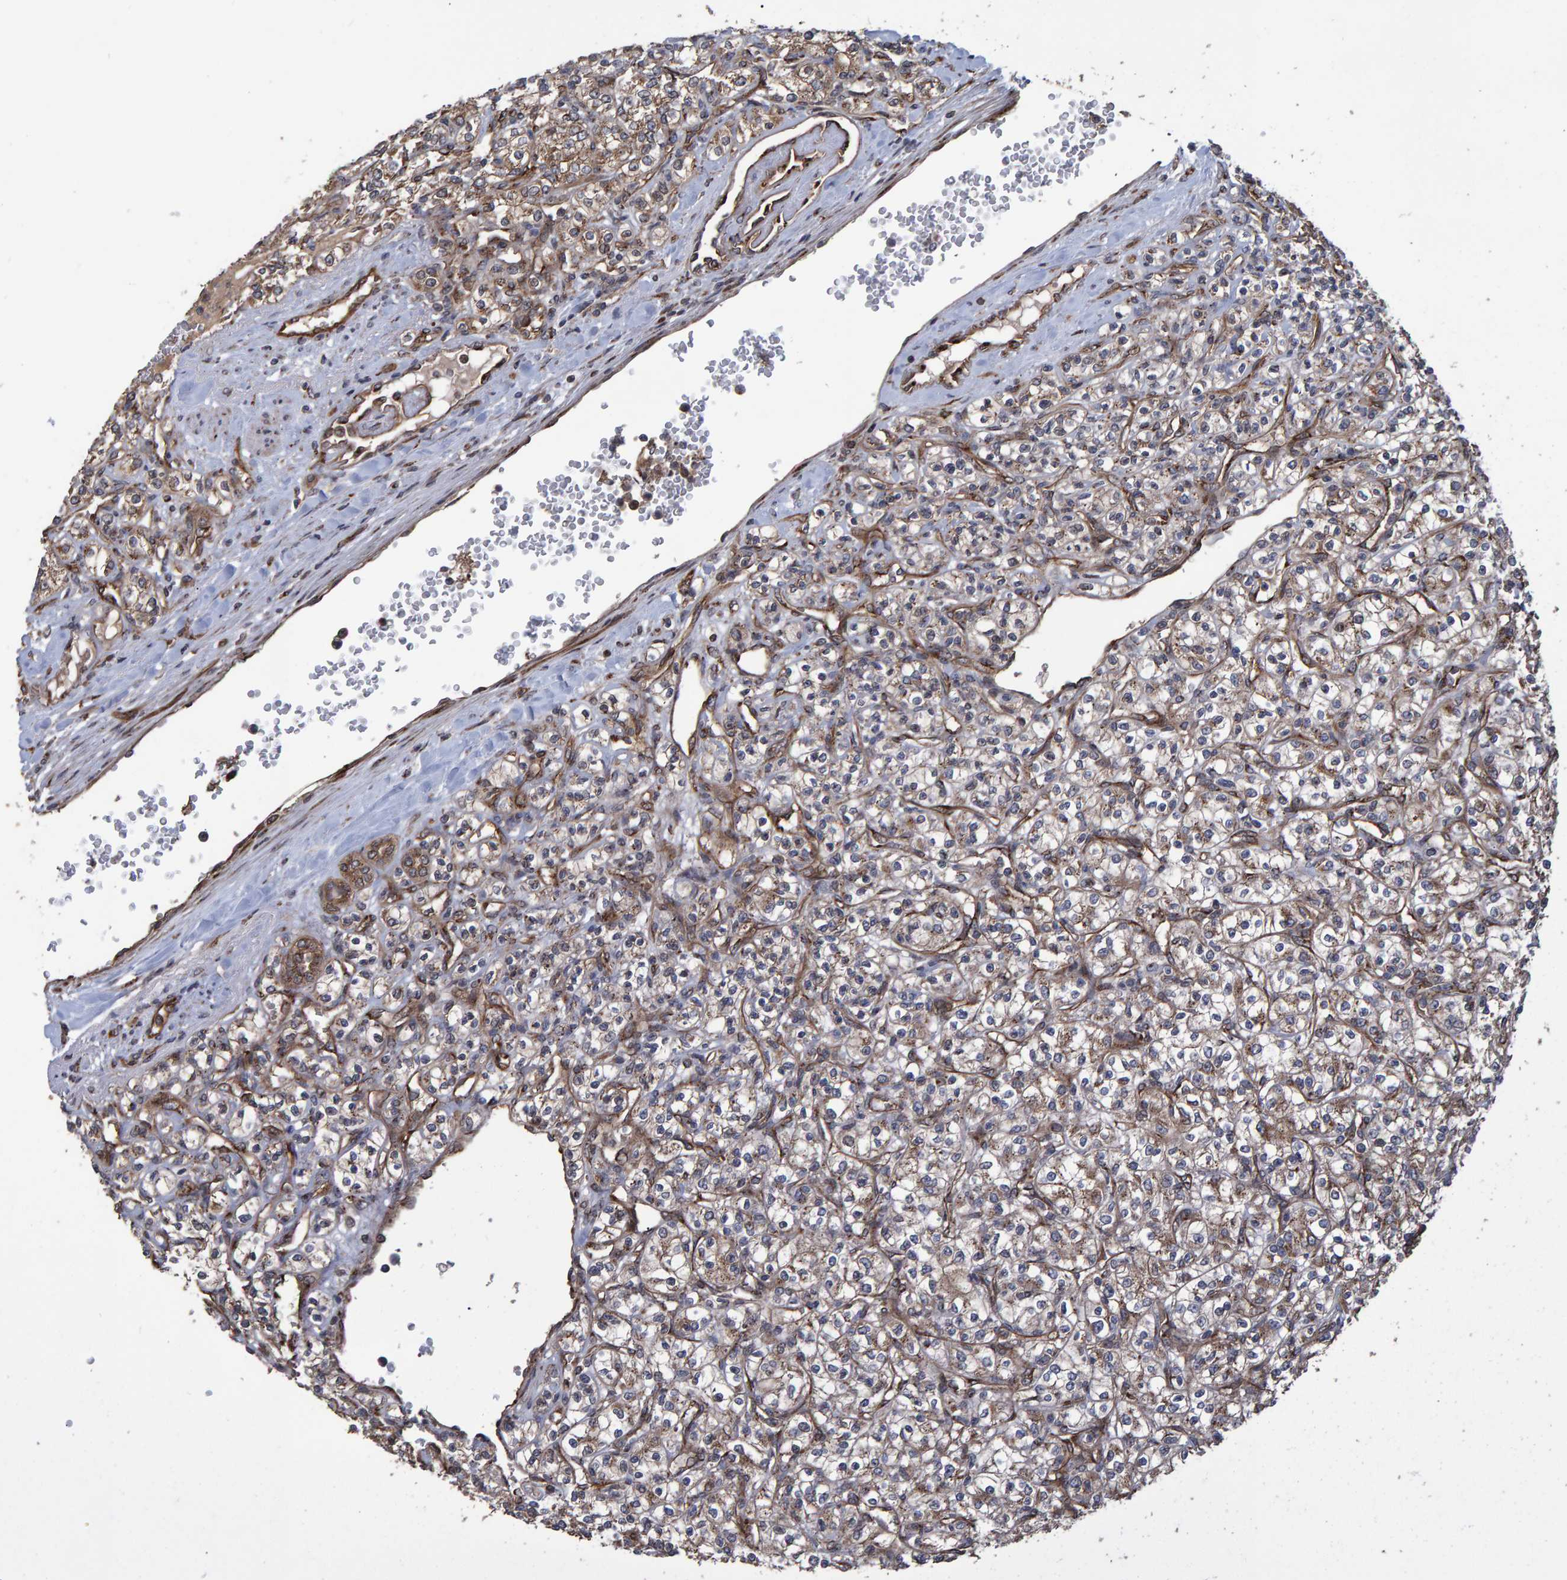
{"staining": {"intensity": "moderate", "quantity": "<25%", "location": "cytoplasmic/membranous"}, "tissue": "renal cancer", "cell_type": "Tumor cells", "image_type": "cancer", "snomed": [{"axis": "morphology", "description": "Adenocarcinoma, NOS"}, {"axis": "topography", "description": "Kidney"}], "caption": "A brown stain labels moderate cytoplasmic/membranous positivity of a protein in adenocarcinoma (renal) tumor cells.", "gene": "TRIM68", "patient": {"sex": "male", "age": 77}}